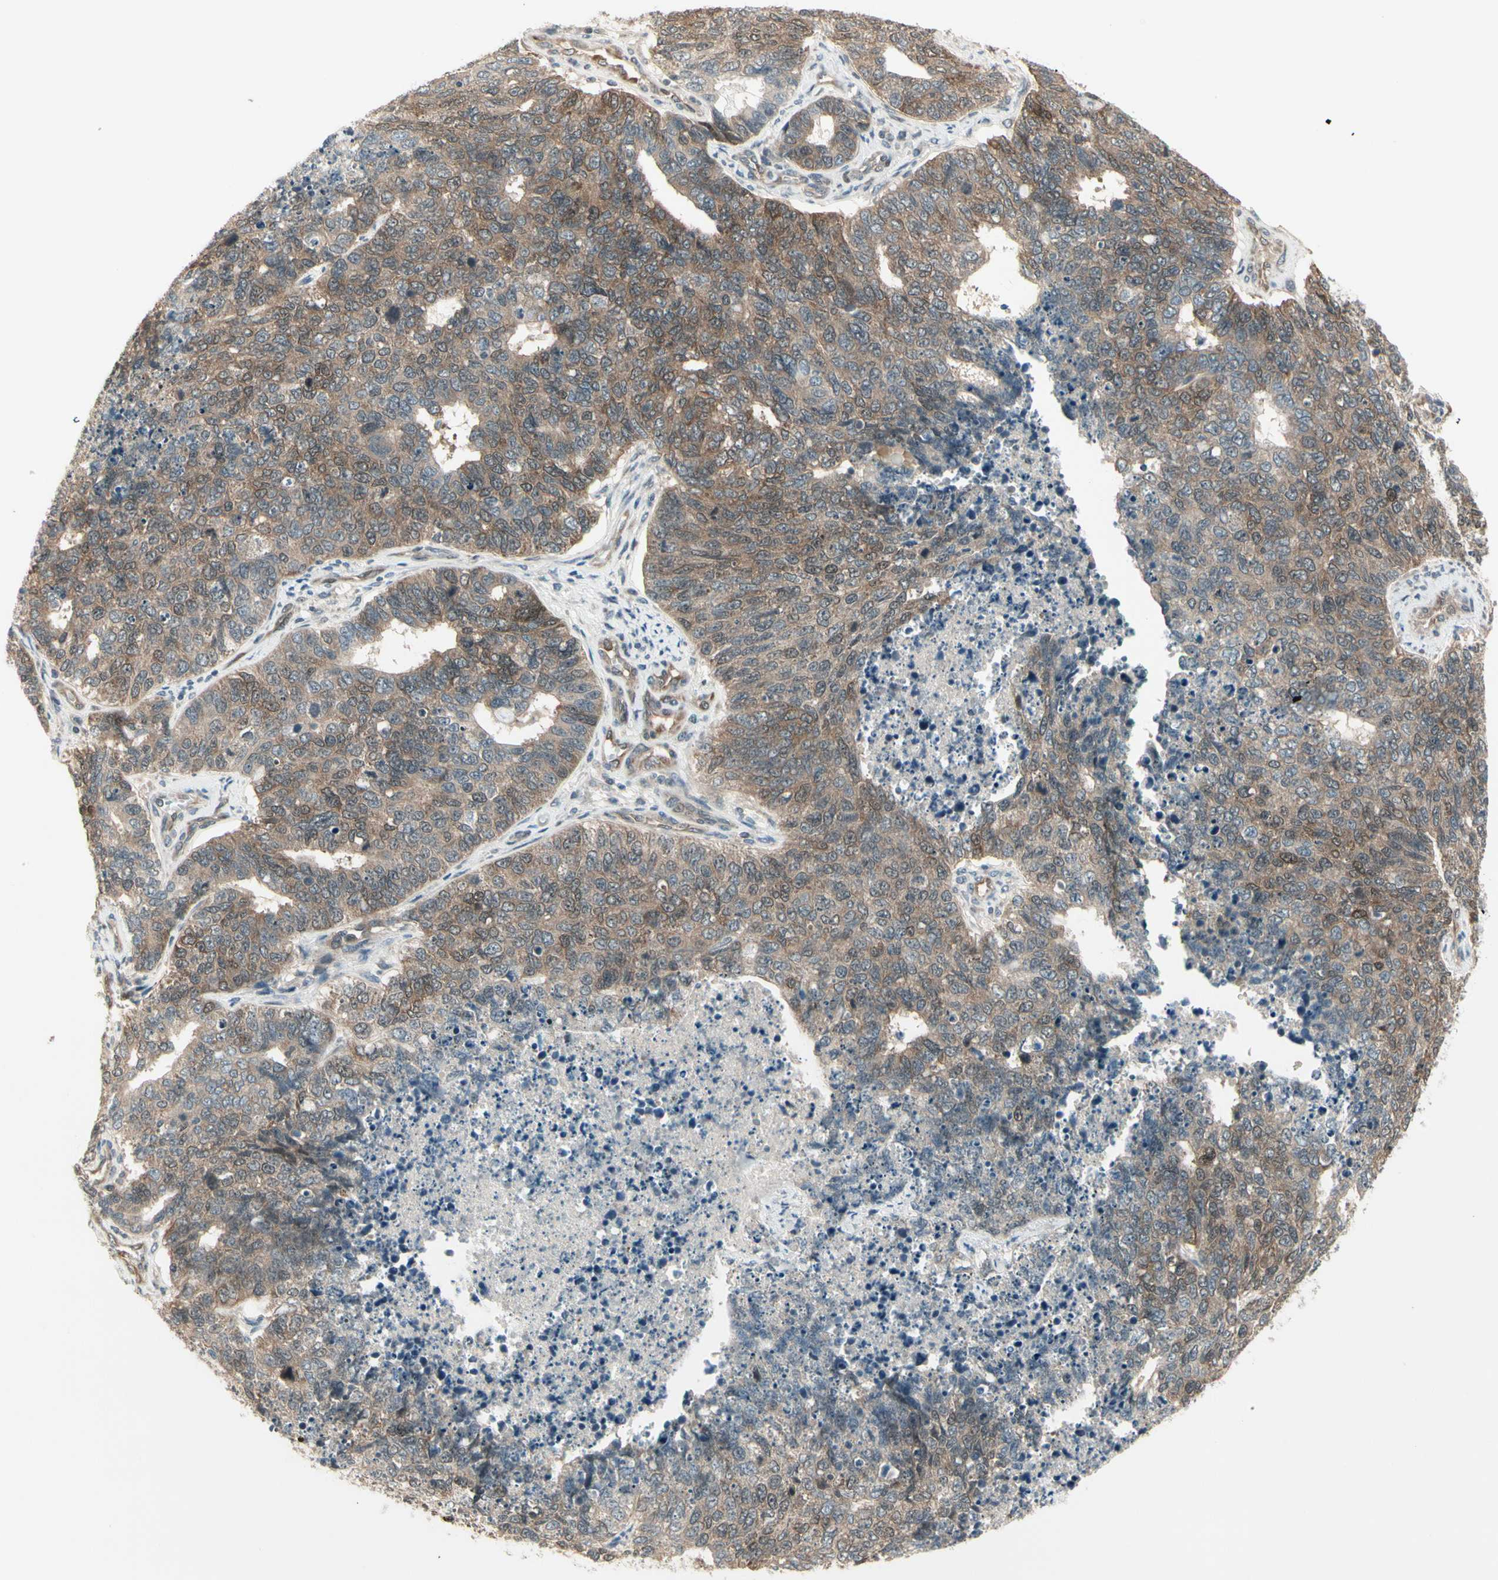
{"staining": {"intensity": "moderate", "quantity": ">75%", "location": "cytoplasmic/membranous"}, "tissue": "cervical cancer", "cell_type": "Tumor cells", "image_type": "cancer", "snomed": [{"axis": "morphology", "description": "Squamous cell carcinoma, NOS"}, {"axis": "topography", "description": "Cervix"}], "caption": "About >75% of tumor cells in cervical cancer (squamous cell carcinoma) exhibit moderate cytoplasmic/membranous protein positivity as visualized by brown immunohistochemical staining.", "gene": "SVBP", "patient": {"sex": "female", "age": 63}}